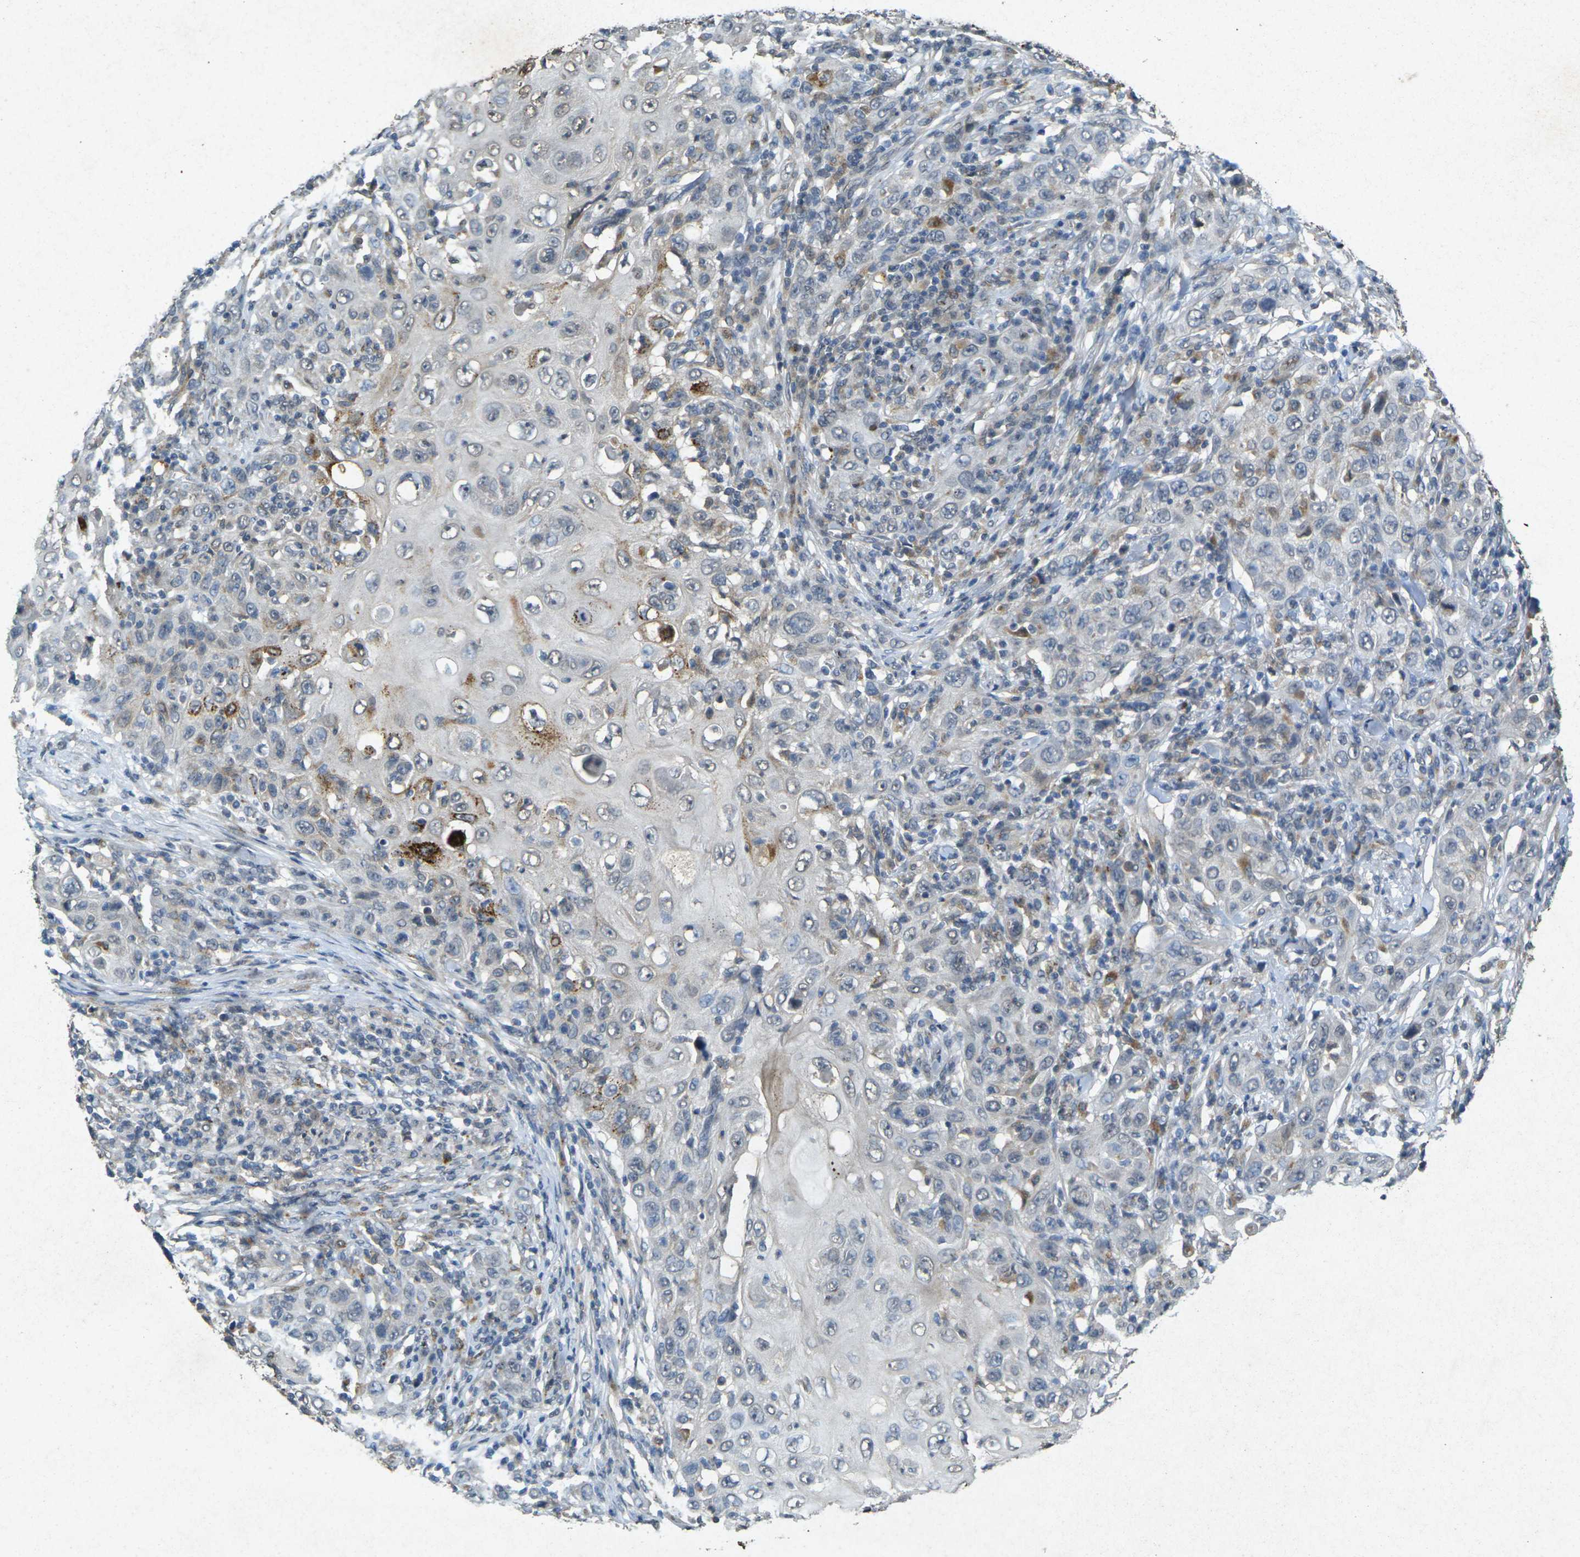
{"staining": {"intensity": "moderate", "quantity": "<25%", "location": "cytoplasmic/membranous"}, "tissue": "skin cancer", "cell_type": "Tumor cells", "image_type": "cancer", "snomed": [{"axis": "morphology", "description": "Squamous cell carcinoma, NOS"}, {"axis": "topography", "description": "Skin"}], "caption": "Protein analysis of skin cancer tissue exhibits moderate cytoplasmic/membranous expression in approximately <25% of tumor cells. The protein of interest is stained brown, and the nuclei are stained in blue (DAB (3,3'-diaminobenzidine) IHC with brightfield microscopy, high magnification).", "gene": "RGMA", "patient": {"sex": "female", "age": 88}}